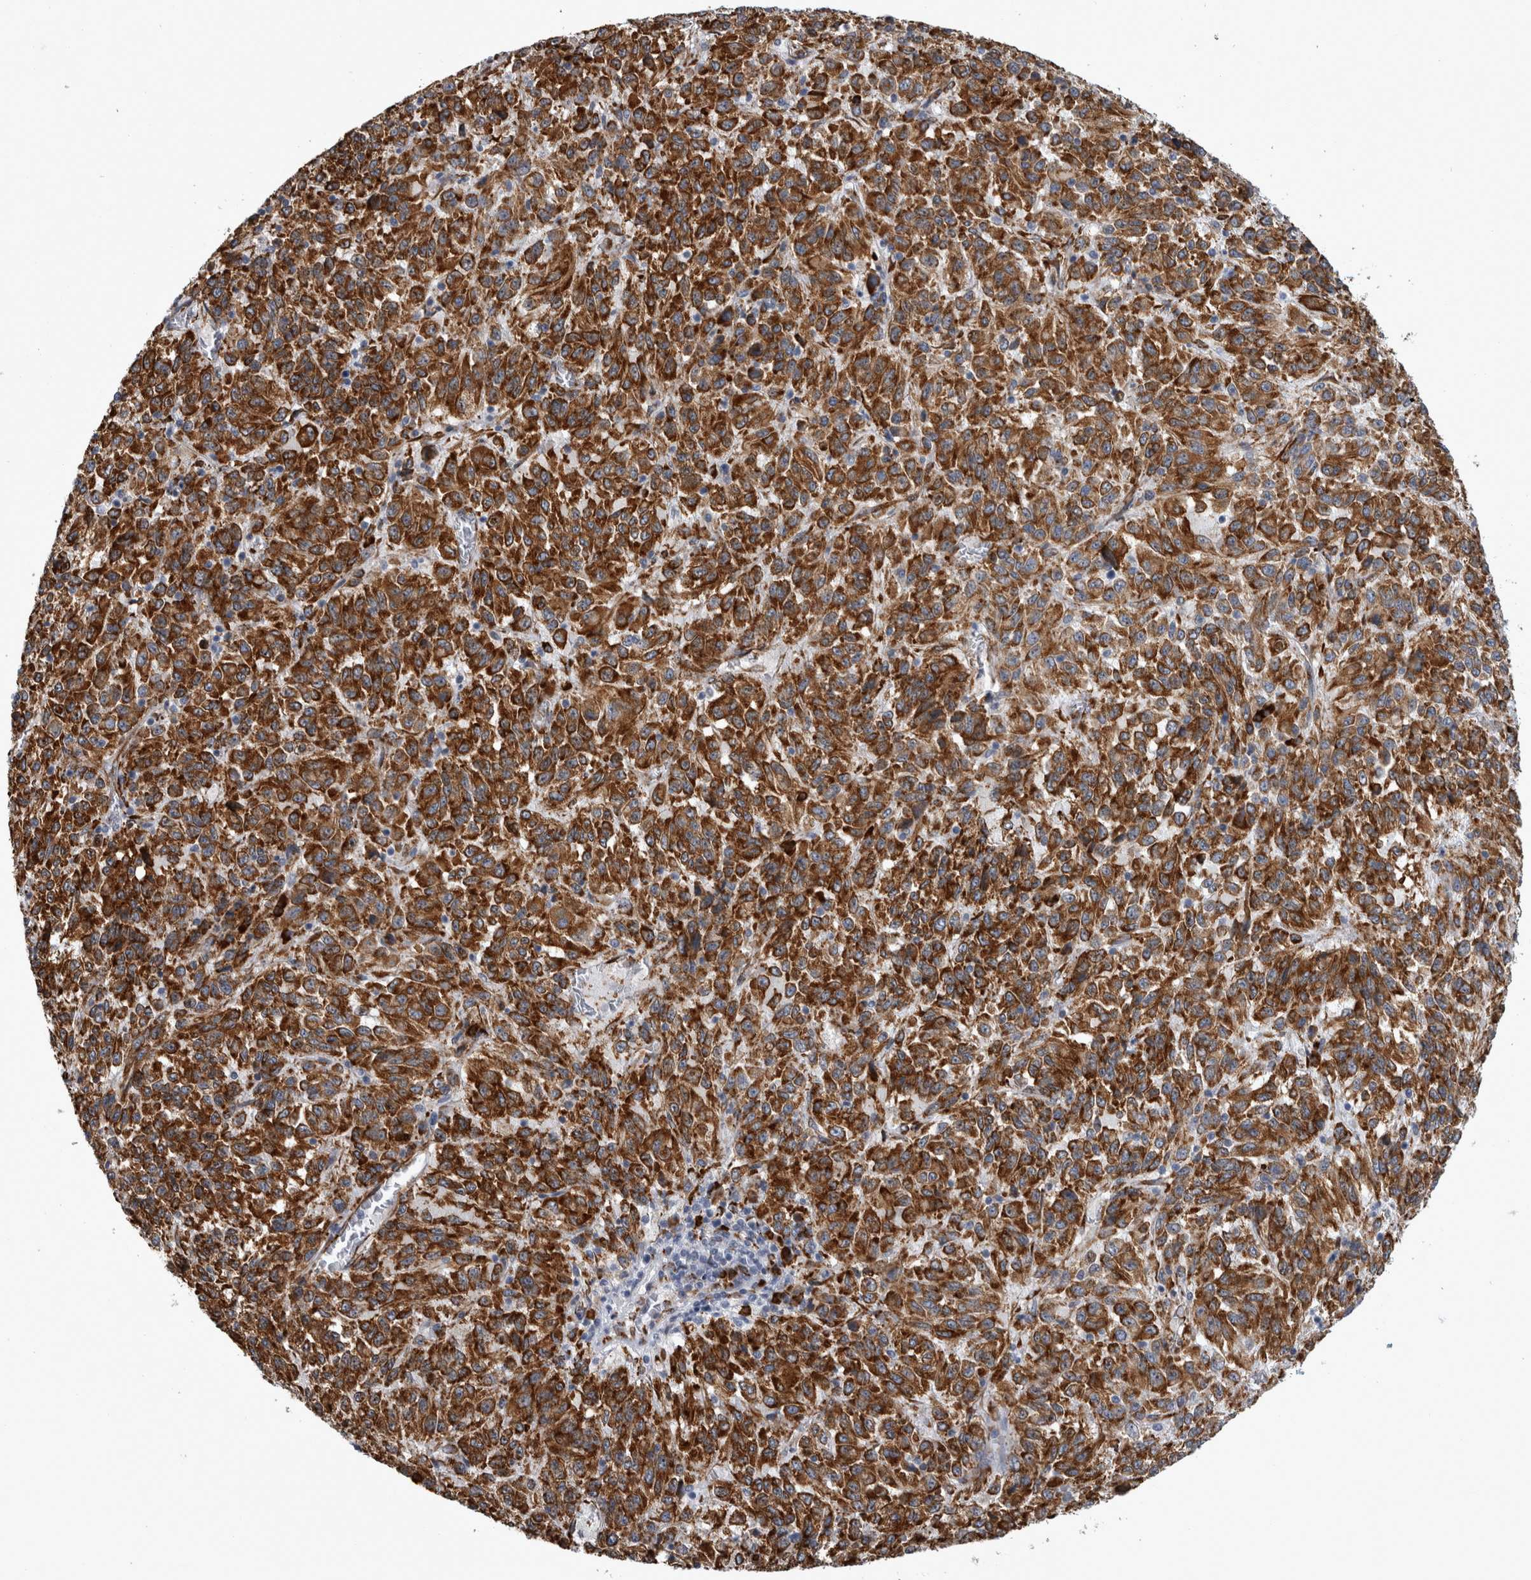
{"staining": {"intensity": "strong", "quantity": ">75%", "location": "cytoplasmic/membranous"}, "tissue": "melanoma", "cell_type": "Tumor cells", "image_type": "cancer", "snomed": [{"axis": "morphology", "description": "Malignant melanoma, Metastatic site"}, {"axis": "topography", "description": "Lung"}], "caption": "Immunohistochemistry (IHC) of malignant melanoma (metastatic site) shows high levels of strong cytoplasmic/membranous staining in approximately >75% of tumor cells.", "gene": "FHIP2B", "patient": {"sex": "male", "age": 64}}